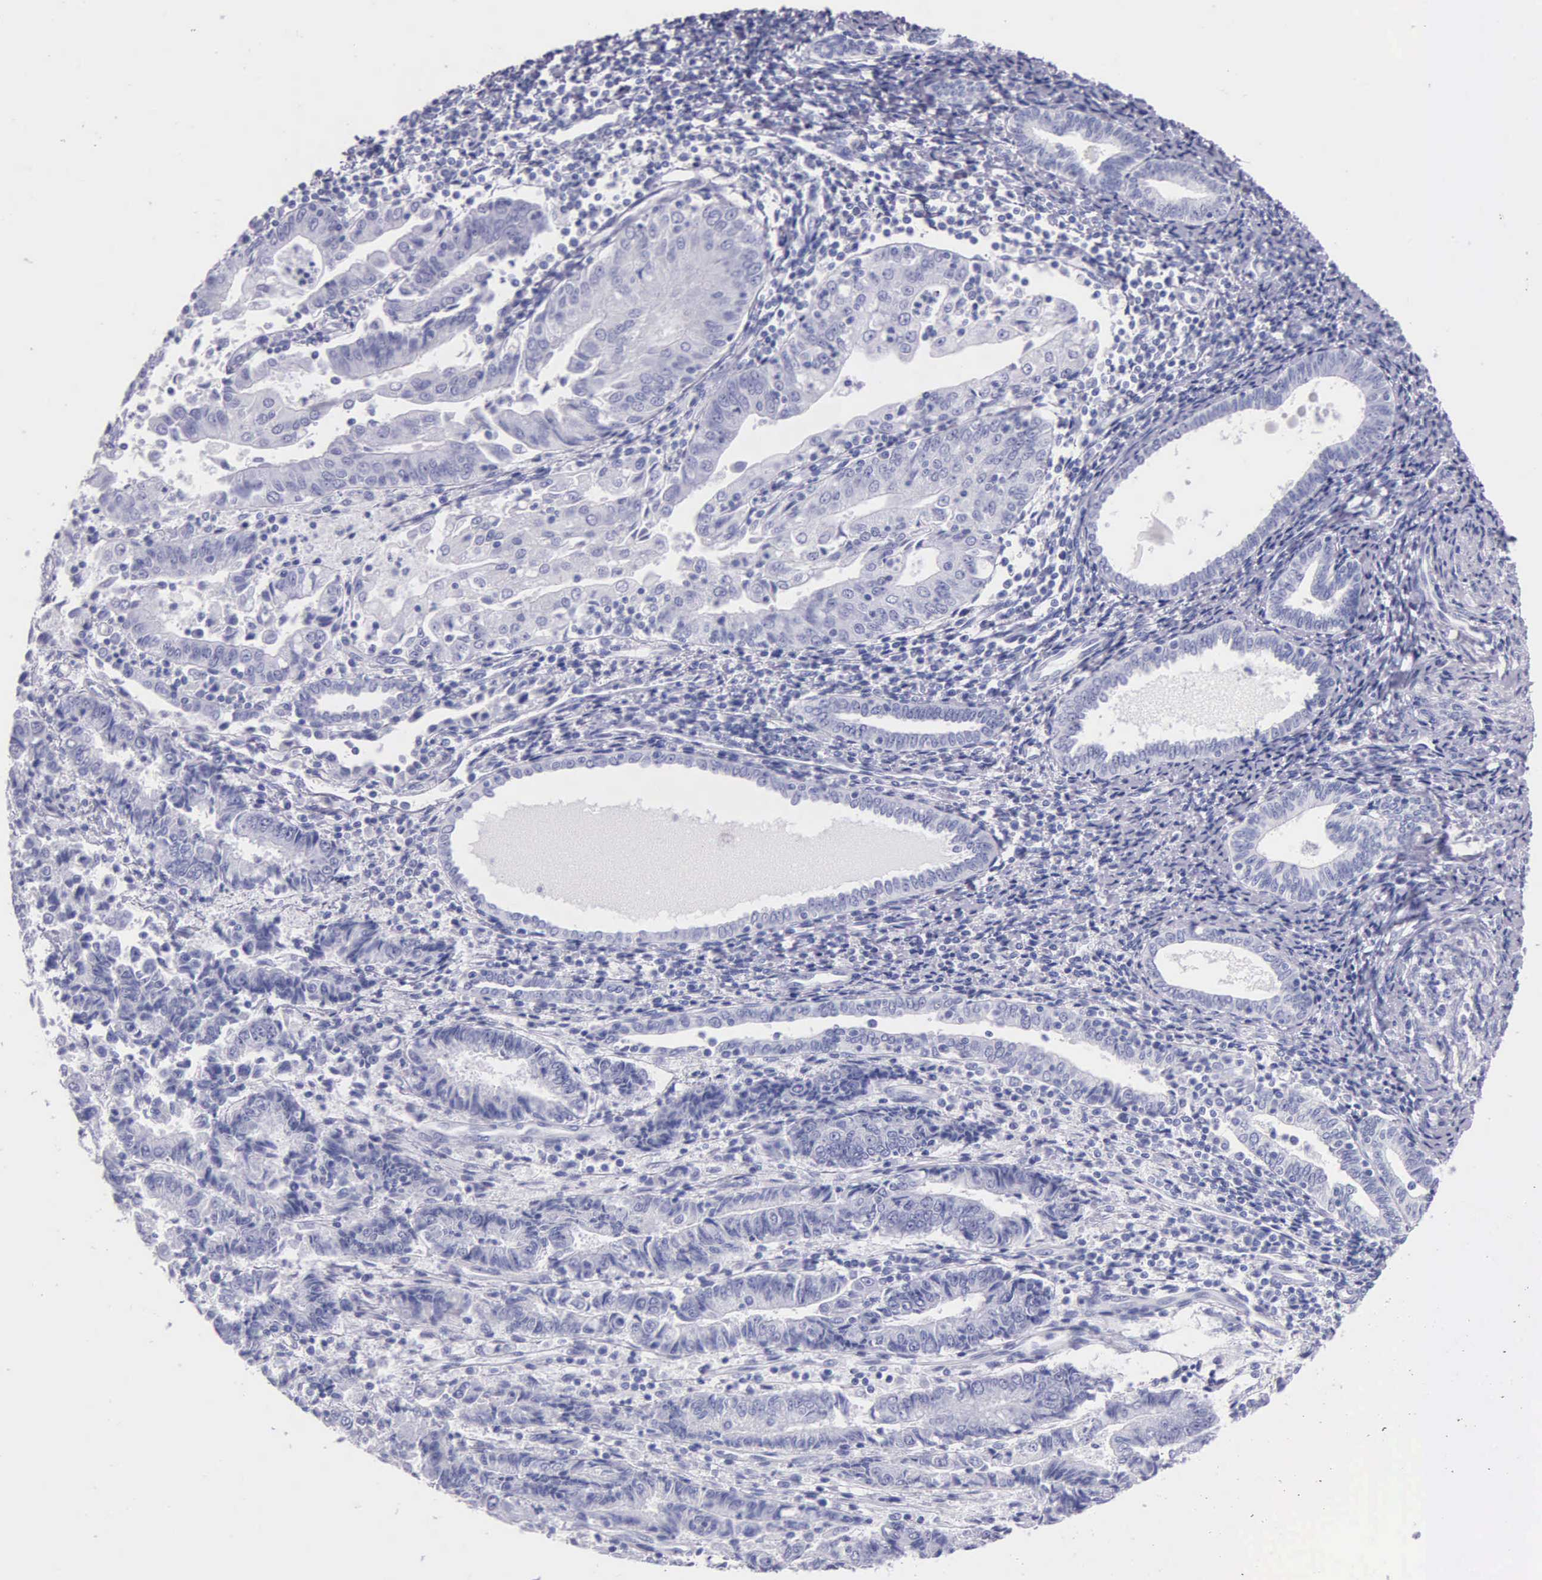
{"staining": {"intensity": "negative", "quantity": "none", "location": "none"}, "tissue": "endometrial cancer", "cell_type": "Tumor cells", "image_type": "cancer", "snomed": [{"axis": "morphology", "description": "Adenocarcinoma, NOS"}, {"axis": "topography", "description": "Endometrium"}], "caption": "The histopathology image demonstrates no staining of tumor cells in adenocarcinoma (endometrial).", "gene": "KLK3", "patient": {"sex": "female", "age": 75}}